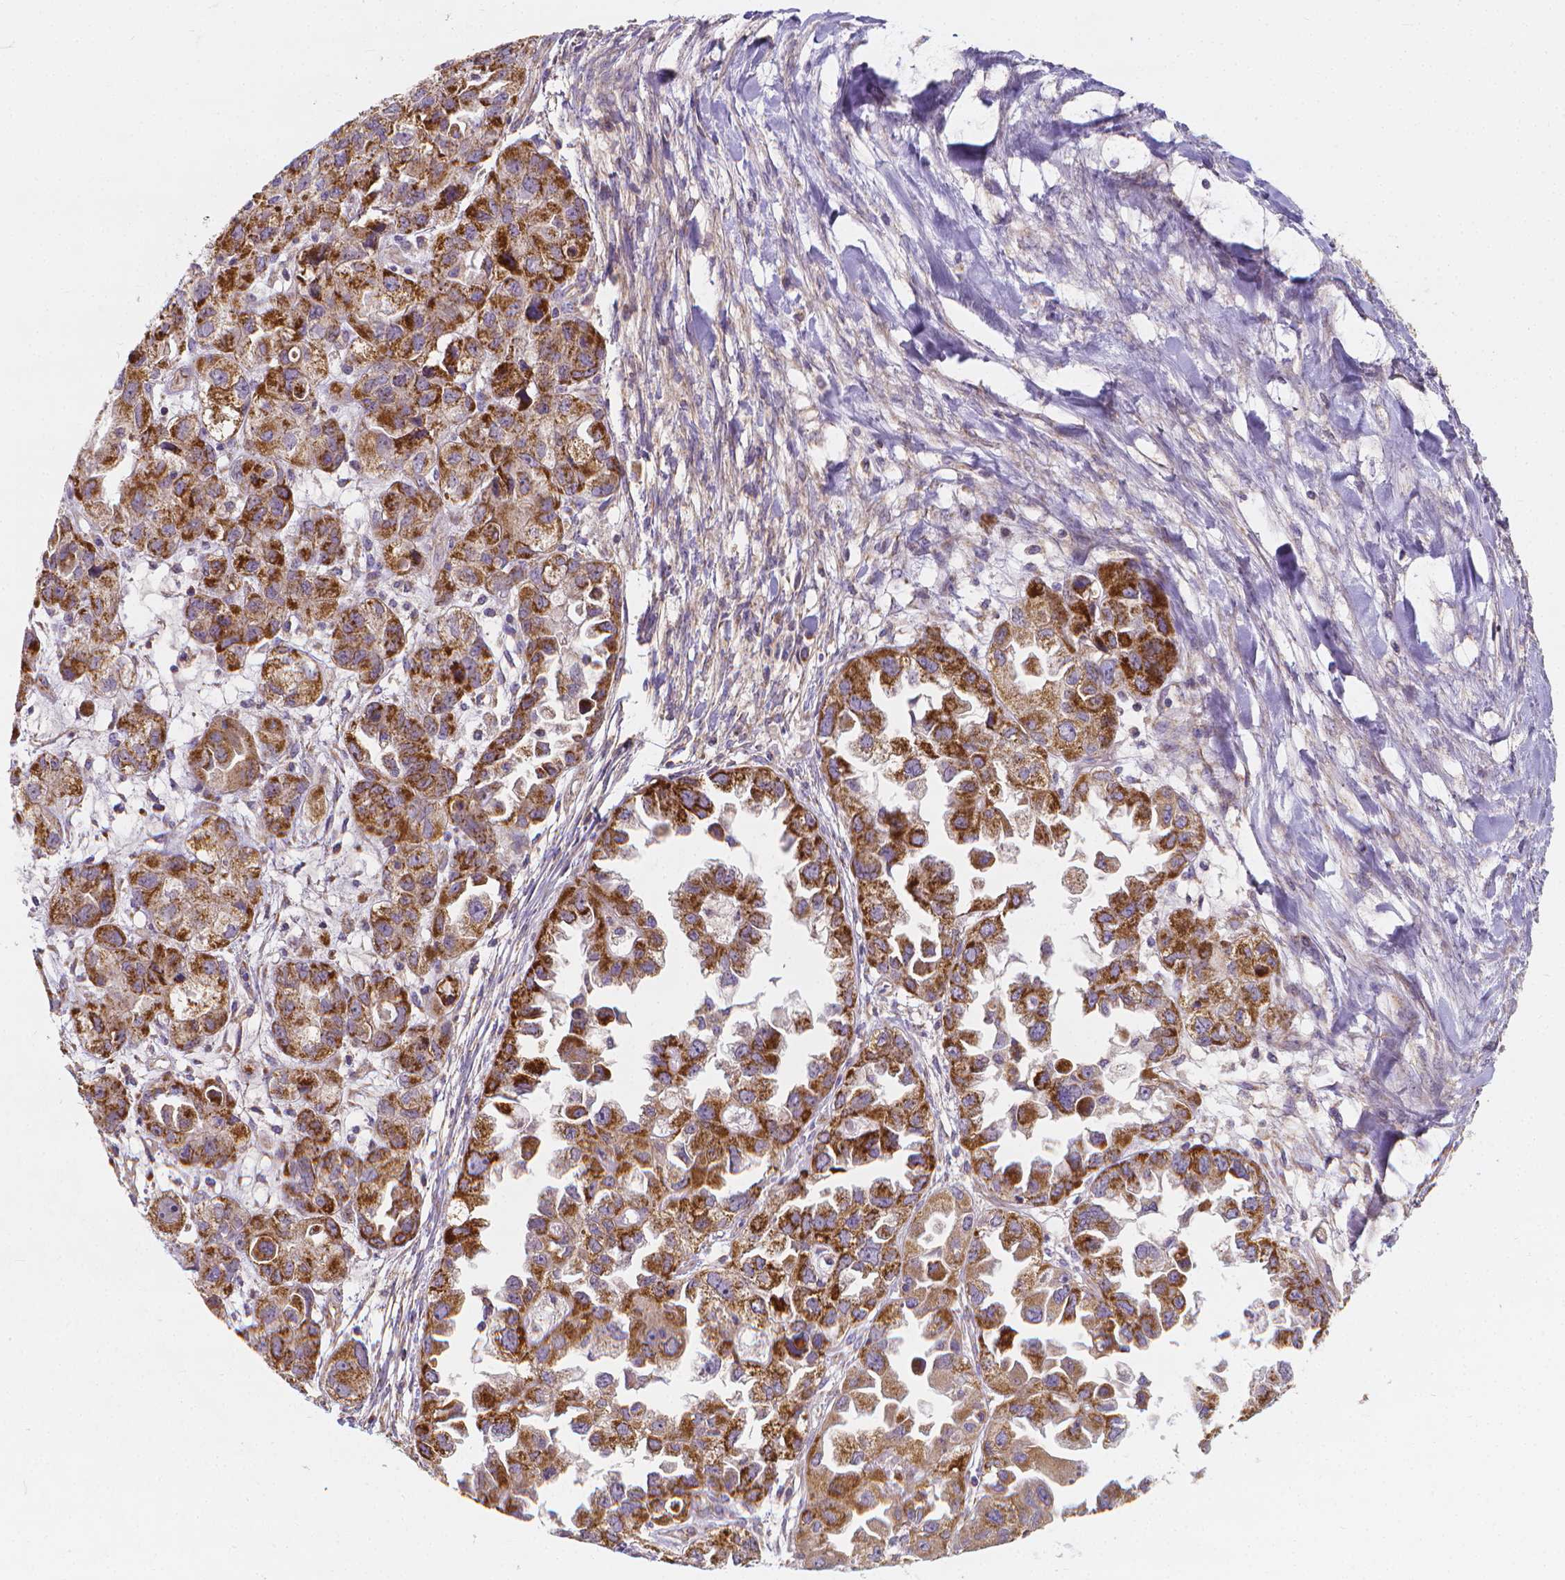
{"staining": {"intensity": "moderate", "quantity": ">75%", "location": "cytoplasmic/membranous"}, "tissue": "ovarian cancer", "cell_type": "Tumor cells", "image_type": "cancer", "snomed": [{"axis": "morphology", "description": "Cystadenocarcinoma, serous, NOS"}, {"axis": "topography", "description": "Ovary"}], "caption": "Moderate cytoplasmic/membranous protein positivity is appreciated in about >75% of tumor cells in serous cystadenocarcinoma (ovarian).", "gene": "SNCAIP", "patient": {"sex": "female", "age": 84}}